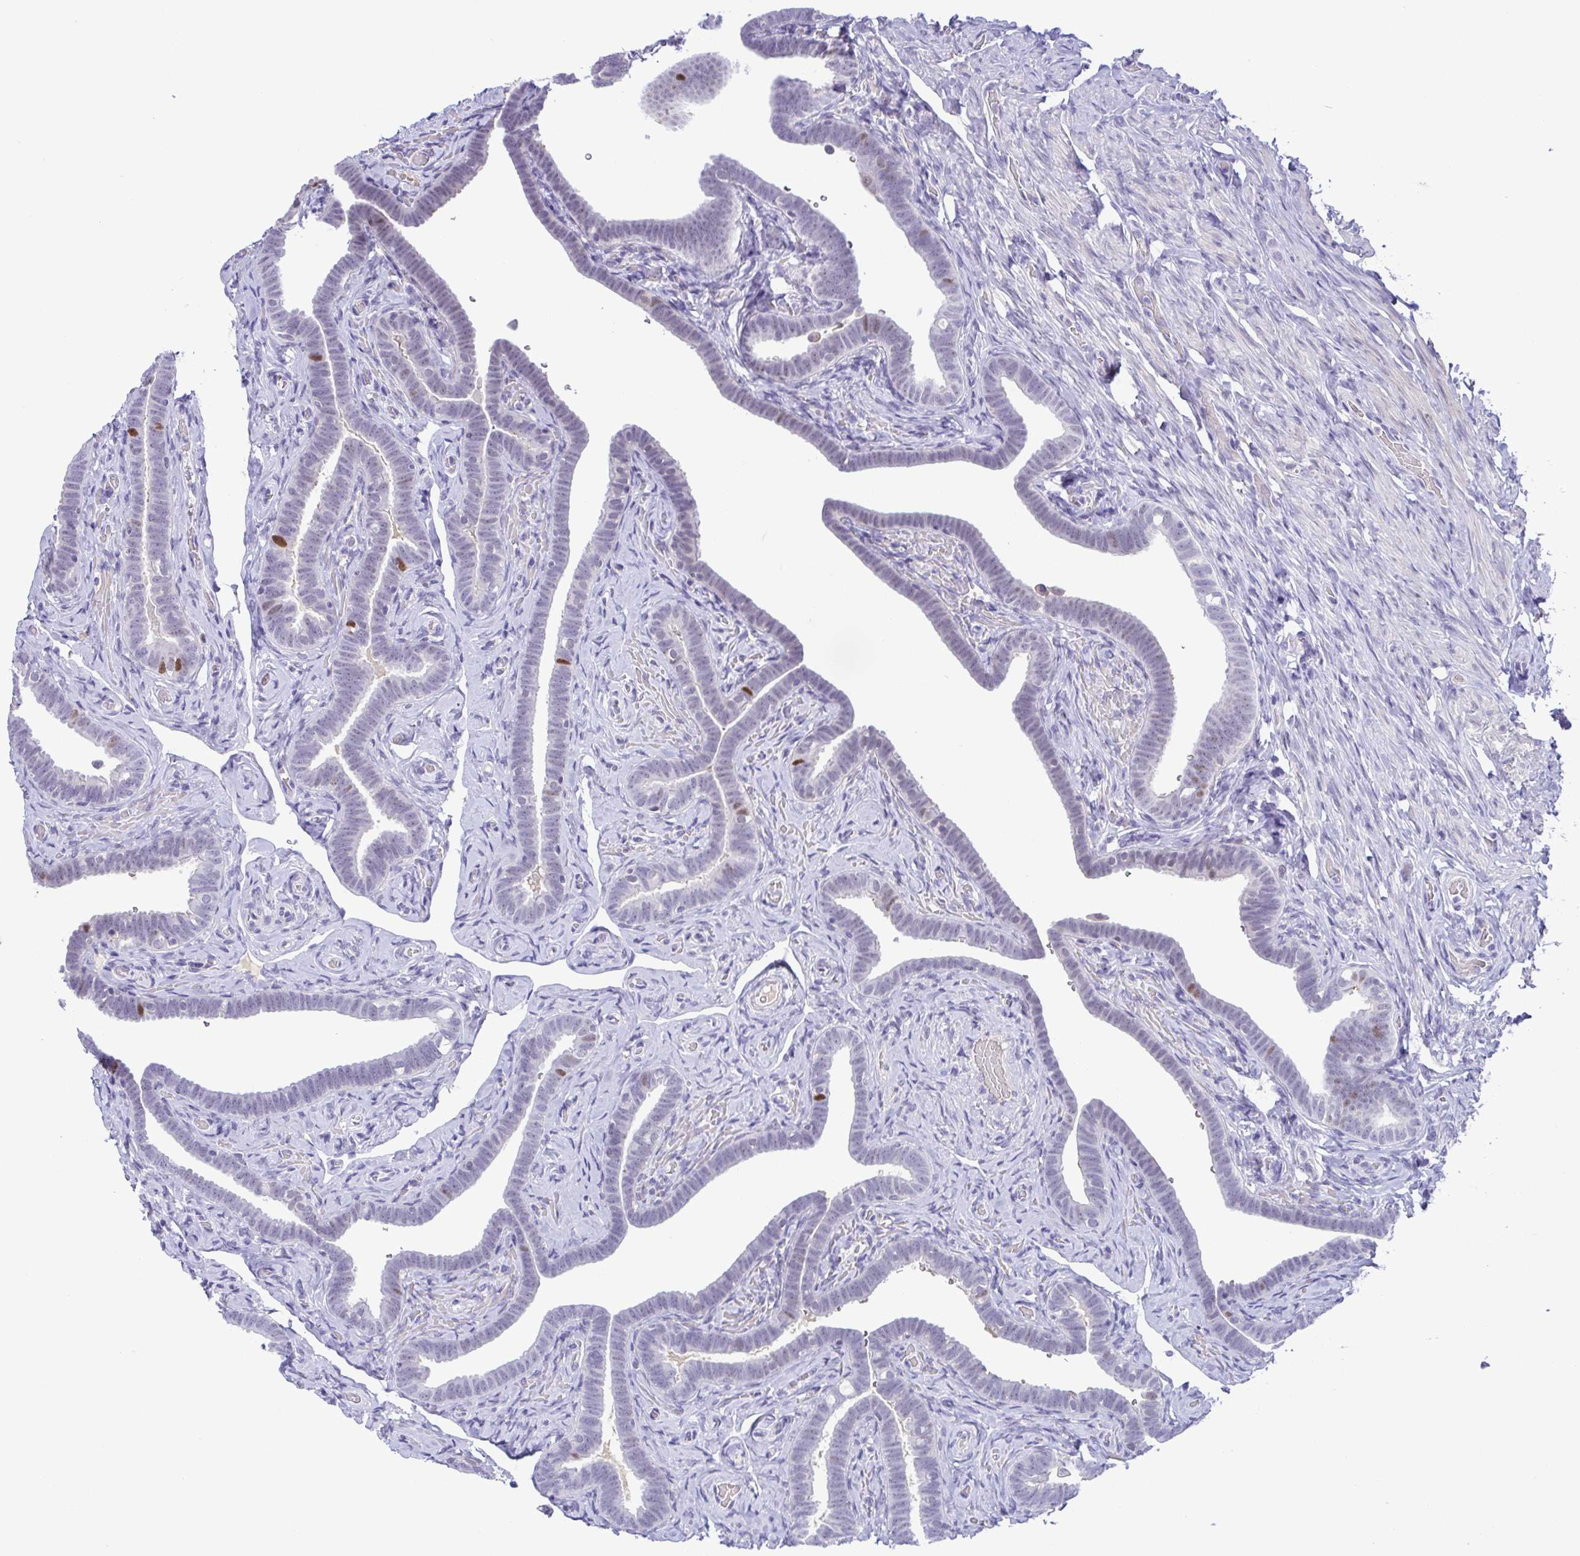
{"staining": {"intensity": "negative", "quantity": "none", "location": "none"}, "tissue": "fallopian tube", "cell_type": "Glandular cells", "image_type": "normal", "snomed": [{"axis": "morphology", "description": "Normal tissue, NOS"}, {"axis": "topography", "description": "Fallopian tube"}], "caption": "IHC image of unremarkable human fallopian tube stained for a protein (brown), which demonstrates no staining in glandular cells. (DAB immunohistochemistry, high magnification).", "gene": "TIPIN", "patient": {"sex": "female", "age": 69}}